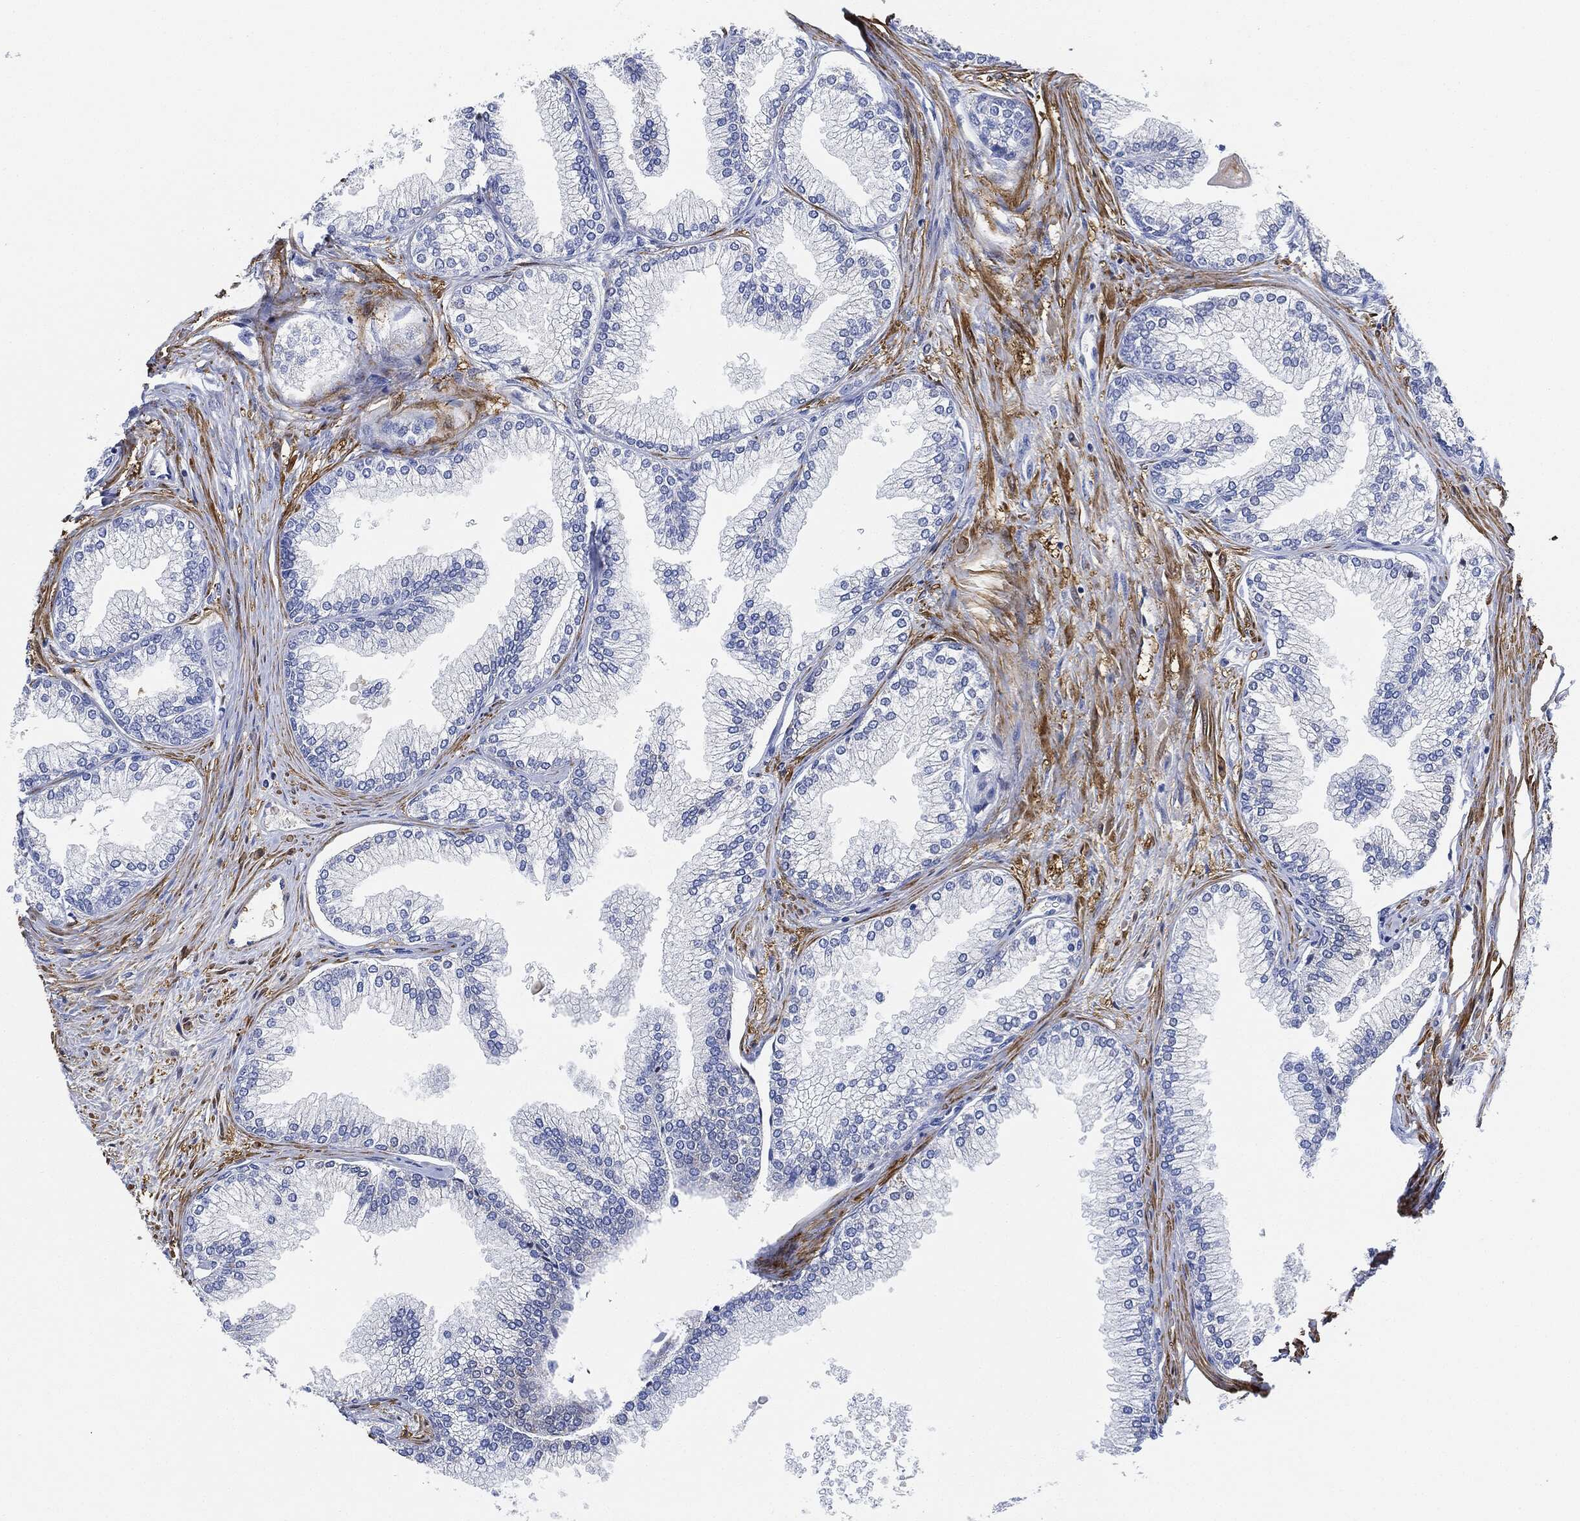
{"staining": {"intensity": "negative", "quantity": "none", "location": "none"}, "tissue": "prostate", "cell_type": "Glandular cells", "image_type": "normal", "snomed": [{"axis": "morphology", "description": "Normal tissue, NOS"}, {"axis": "topography", "description": "Prostate"}], "caption": "Protein analysis of unremarkable prostate reveals no significant positivity in glandular cells.", "gene": "TAGLN", "patient": {"sex": "male", "age": 72}}